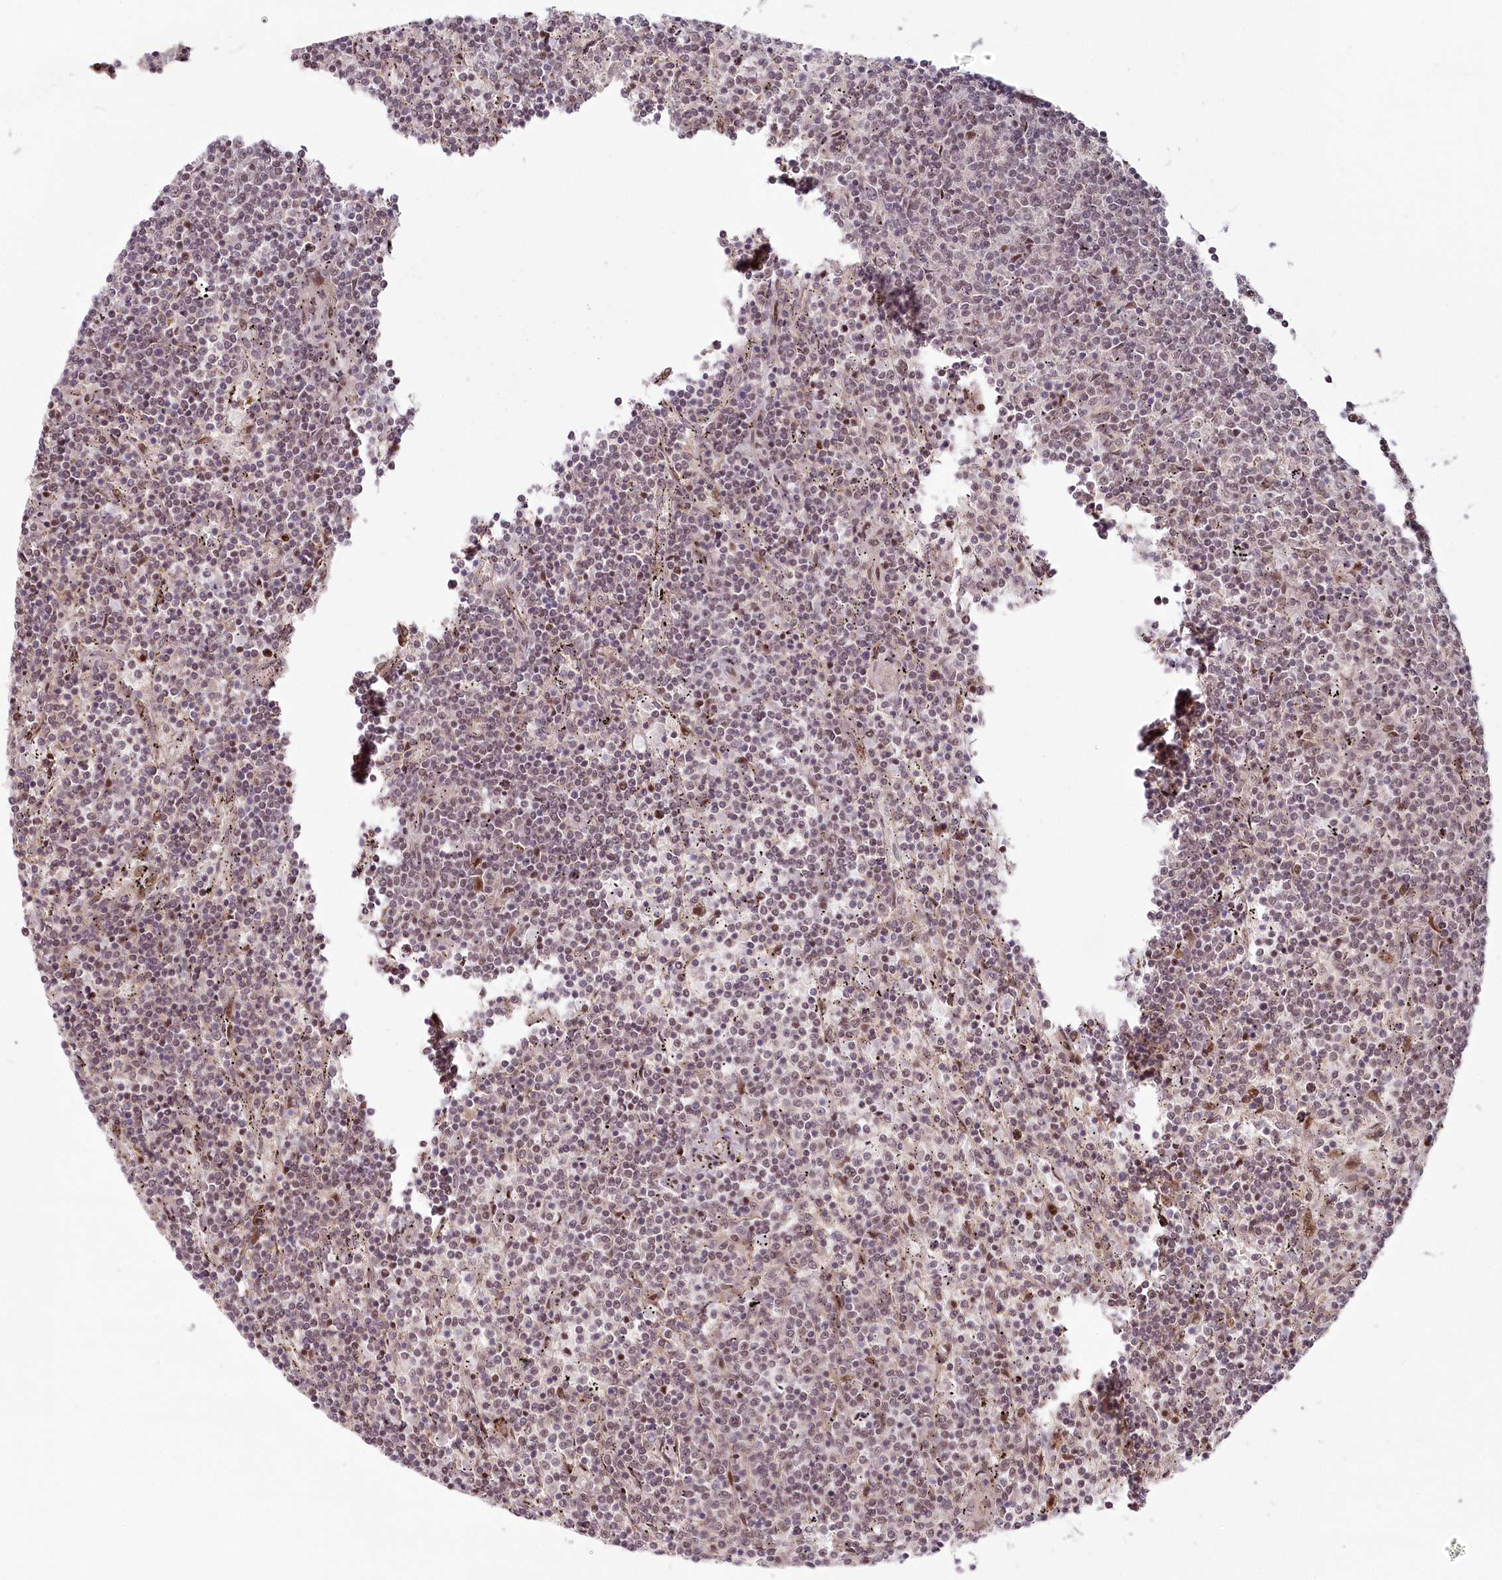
{"staining": {"intensity": "weak", "quantity": "<25%", "location": "nuclear"}, "tissue": "lymphoma", "cell_type": "Tumor cells", "image_type": "cancer", "snomed": [{"axis": "morphology", "description": "Malignant lymphoma, non-Hodgkin's type, Low grade"}, {"axis": "topography", "description": "Spleen"}], "caption": "Tumor cells are negative for brown protein staining in malignant lymphoma, non-Hodgkin's type (low-grade).", "gene": "FAM204A", "patient": {"sex": "female", "age": 50}}